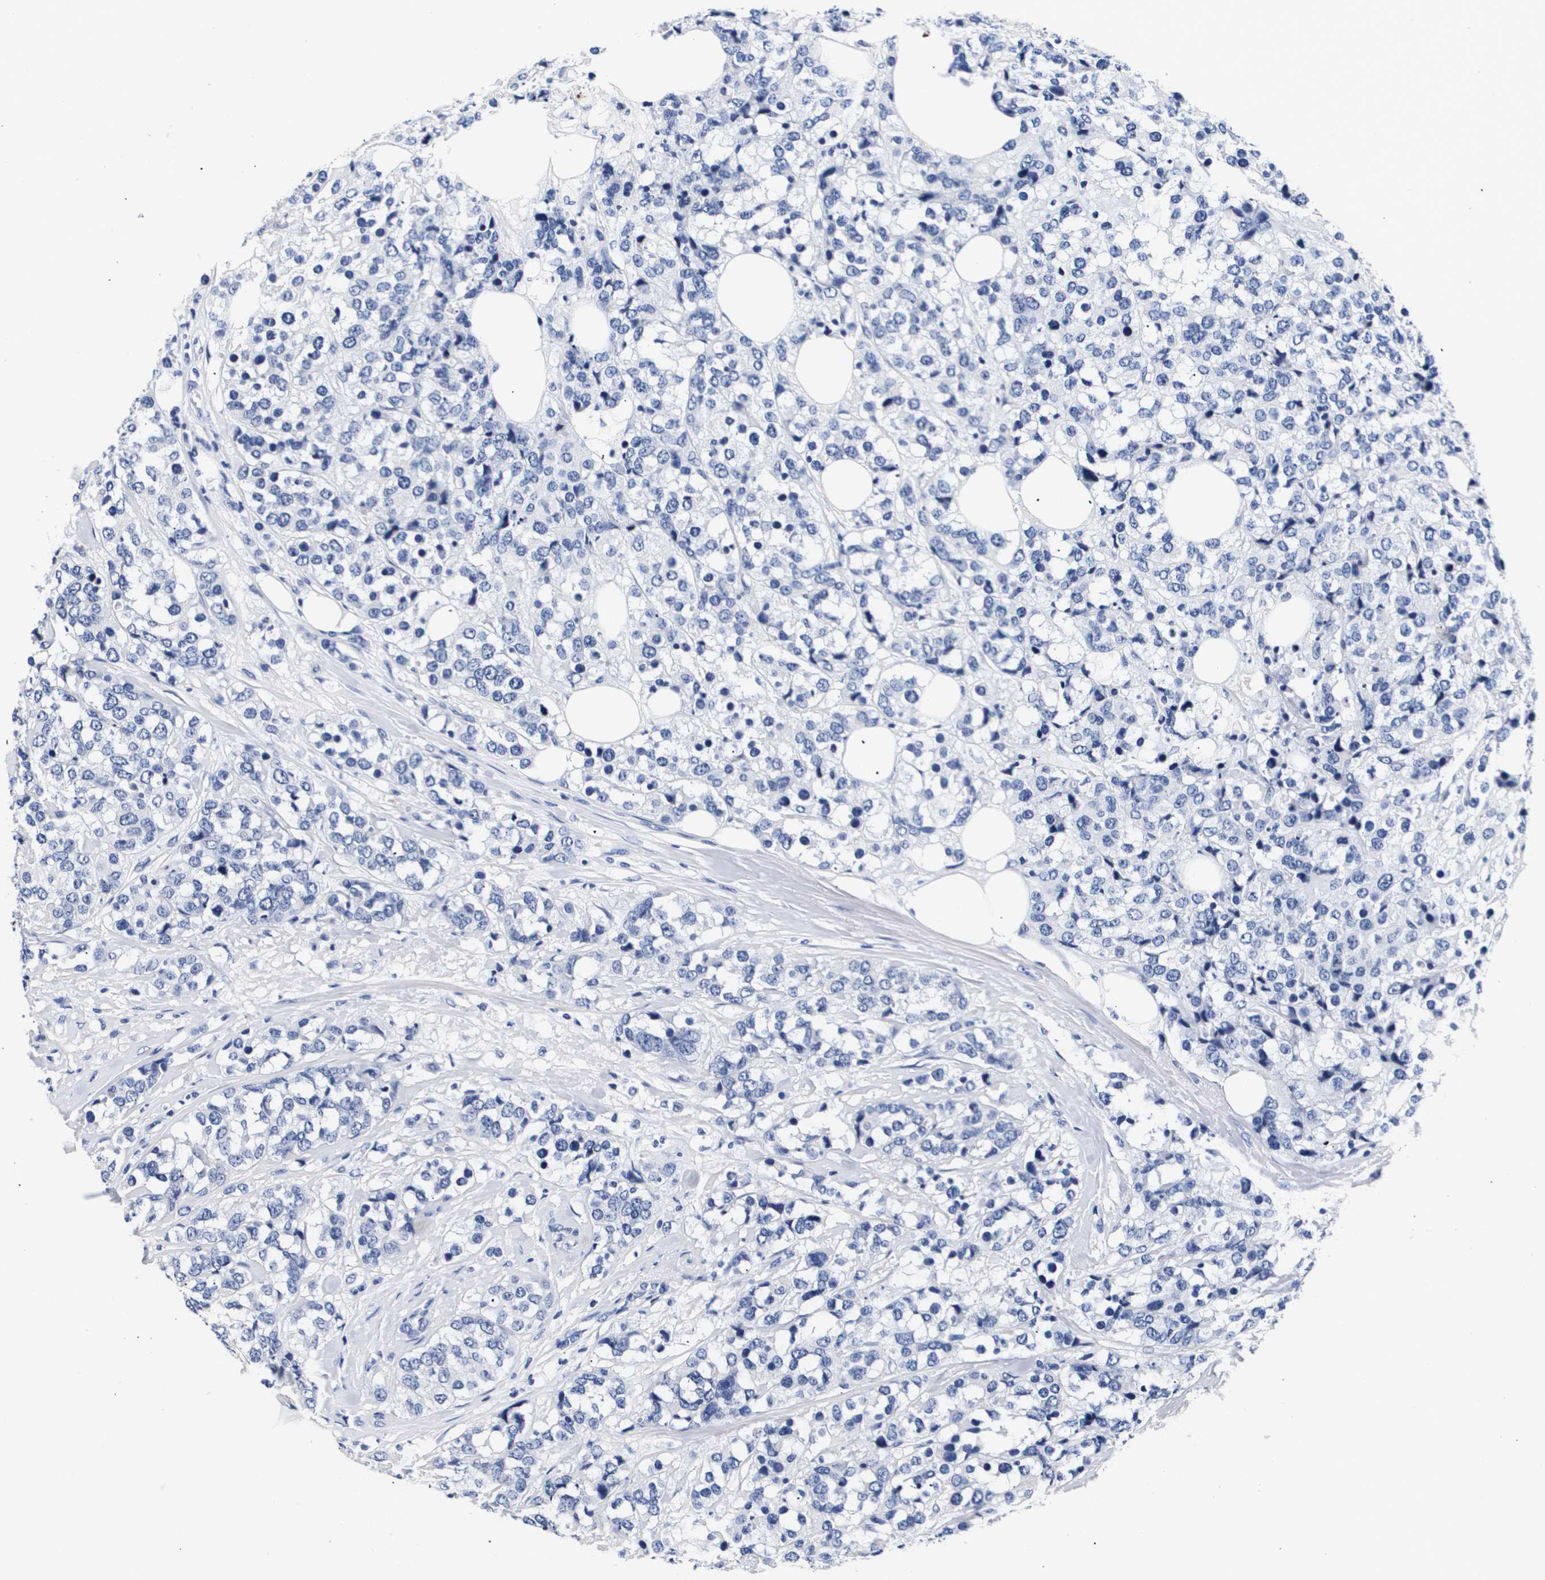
{"staining": {"intensity": "negative", "quantity": "none", "location": "none"}, "tissue": "breast cancer", "cell_type": "Tumor cells", "image_type": "cancer", "snomed": [{"axis": "morphology", "description": "Lobular carcinoma"}, {"axis": "topography", "description": "Breast"}], "caption": "Image shows no significant protein staining in tumor cells of breast lobular carcinoma. (DAB (3,3'-diaminobenzidine) immunohistochemistry (IHC) with hematoxylin counter stain).", "gene": "ATP6V0A4", "patient": {"sex": "female", "age": 59}}